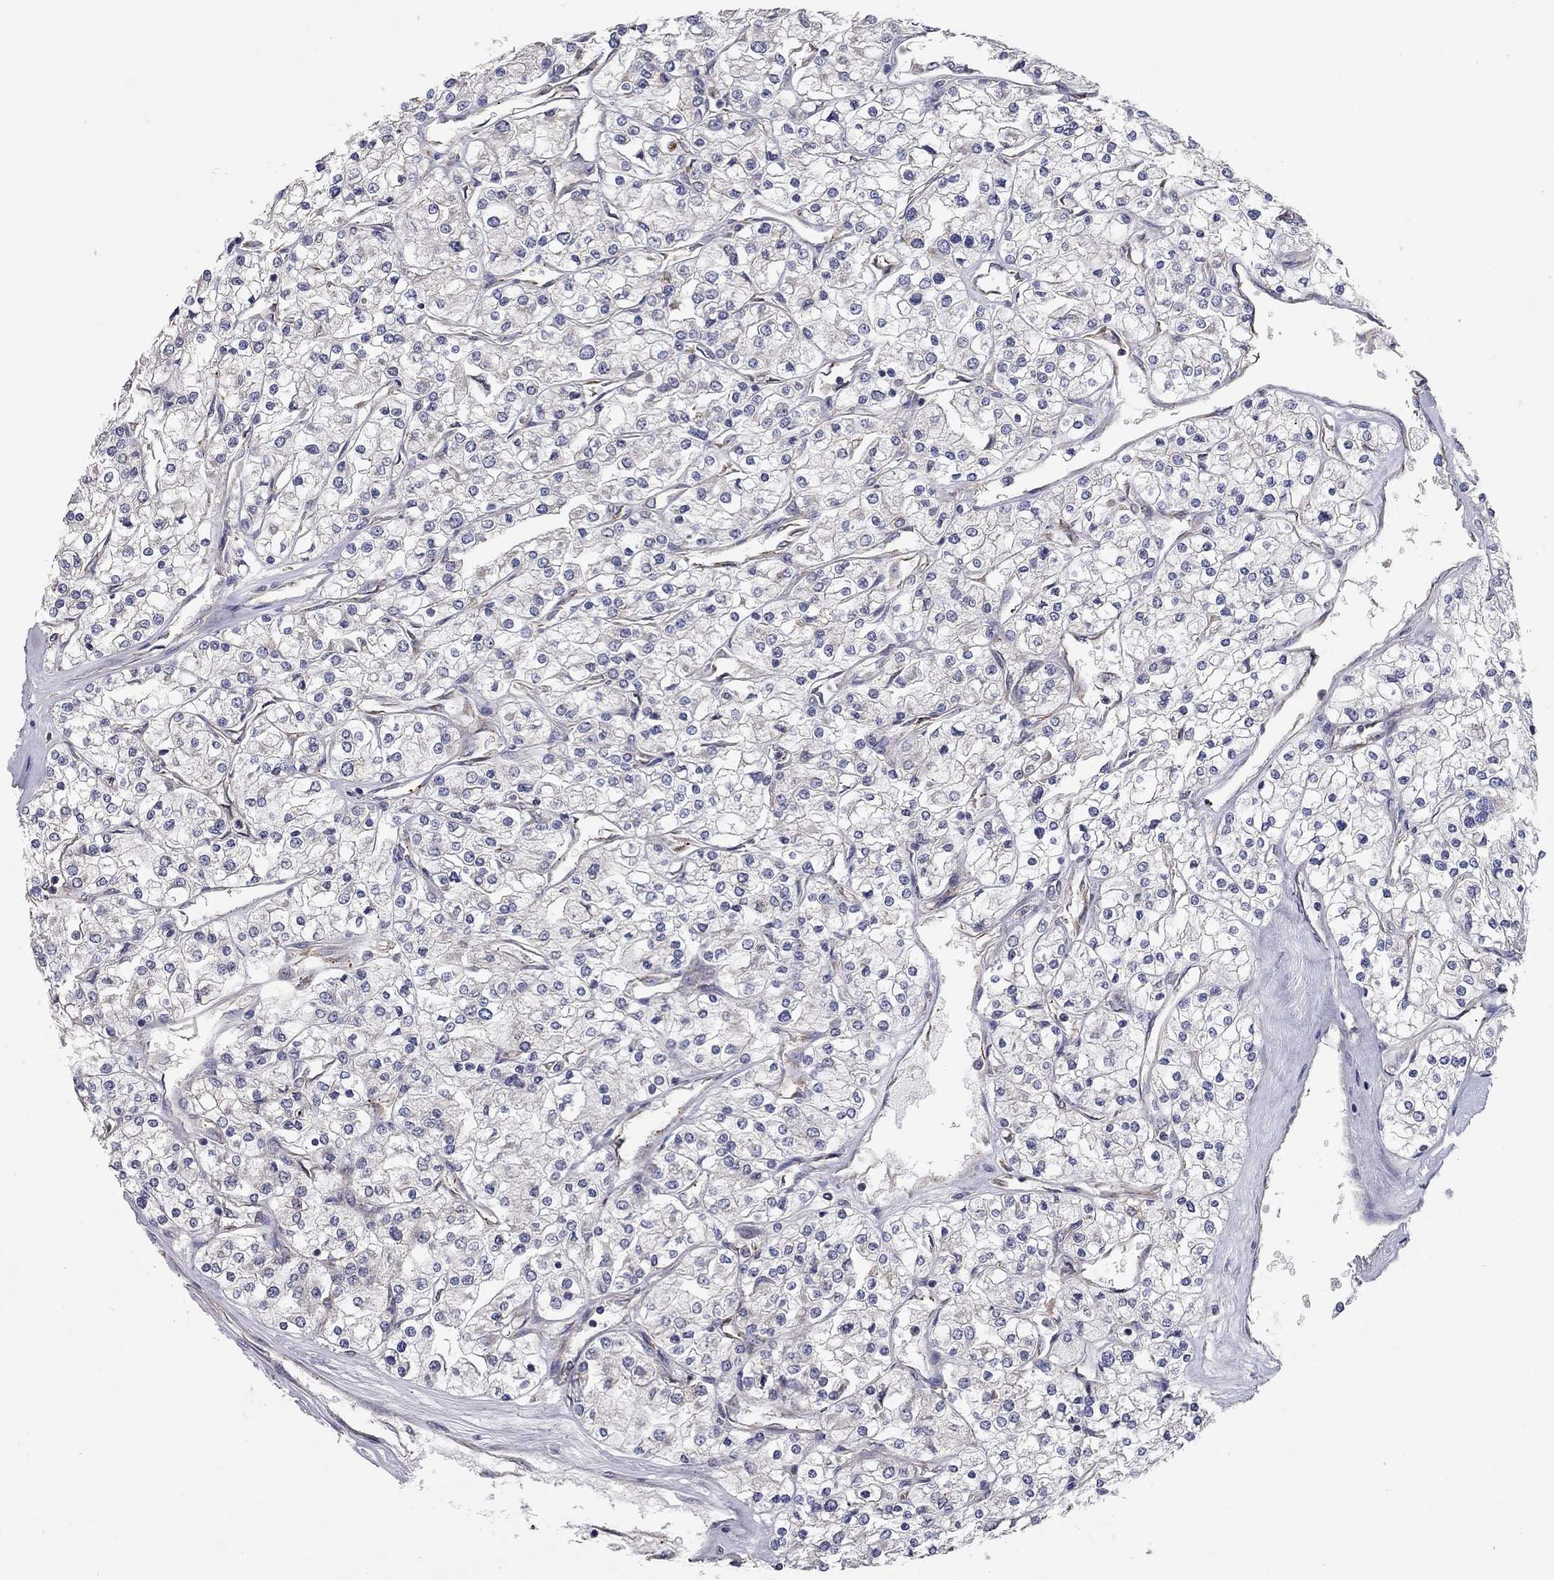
{"staining": {"intensity": "negative", "quantity": "none", "location": "none"}, "tissue": "renal cancer", "cell_type": "Tumor cells", "image_type": "cancer", "snomed": [{"axis": "morphology", "description": "Adenocarcinoma, NOS"}, {"axis": "topography", "description": "Kidney"}], "caption": "Tumor cells show no significant protein positivity in adenocarcinoma (renal).", "gene": "XAGE2", "patient": {"sex": "male", "age": 80}}